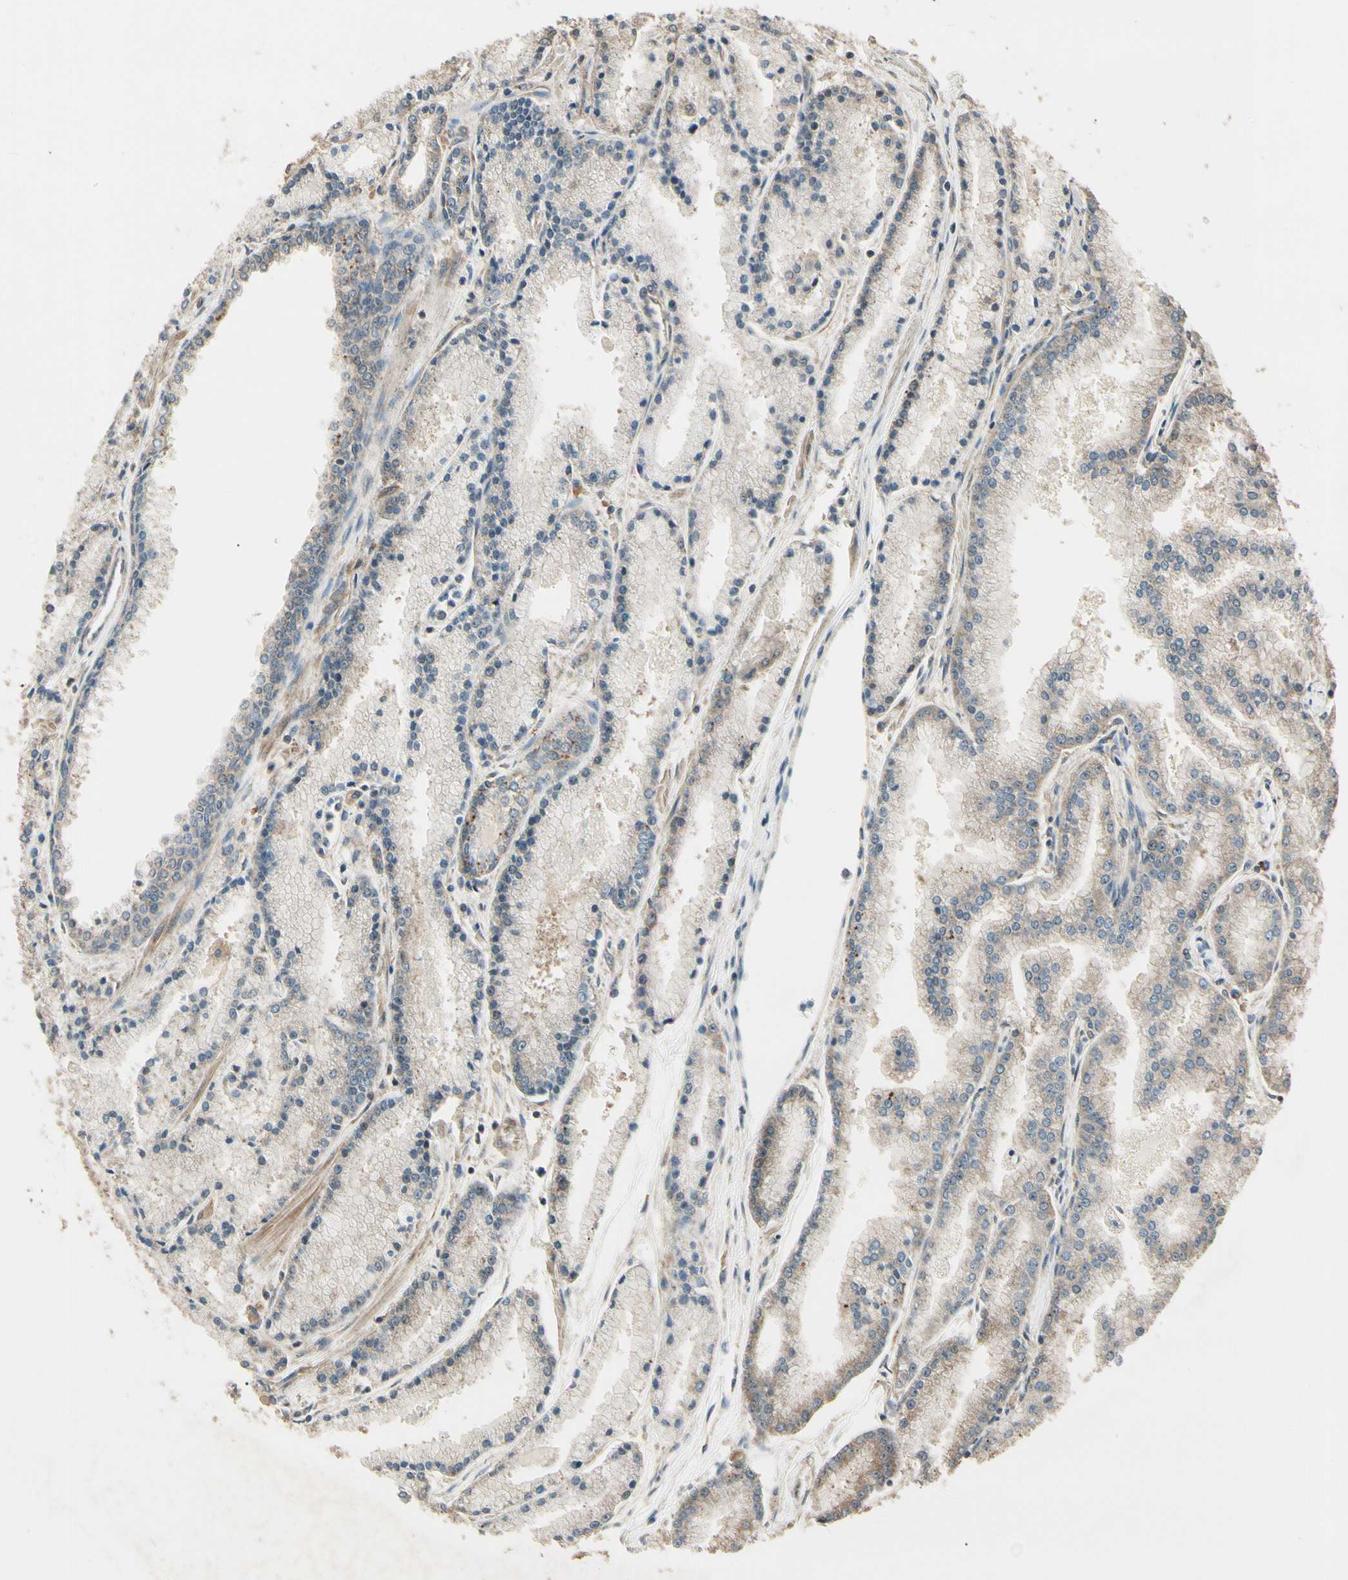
{"staining": {"intensity": "weak", "quantity": "25%-75%", "location": "cytoplasmic/membranous"}, "tissue": "prostate cancer", "cell_type": "Tumor cells", "image_type": "cancer", "snomed": [{"axis": "morphology", "description": "Adenocarcinoma, High grade"}, {"axis": "topography", "description": "Prostate"}], "caption": "Immunohistochemistry (IHC) (DAB (3,3'-diaminobenzidine)) staining of human prostate cancer reveals weak cytoplasmic/membranous protein staining in approximately 25%-75% of tumor cells.", "gene": "CCT7", "patient": {"sex": "male", "age": 61}}